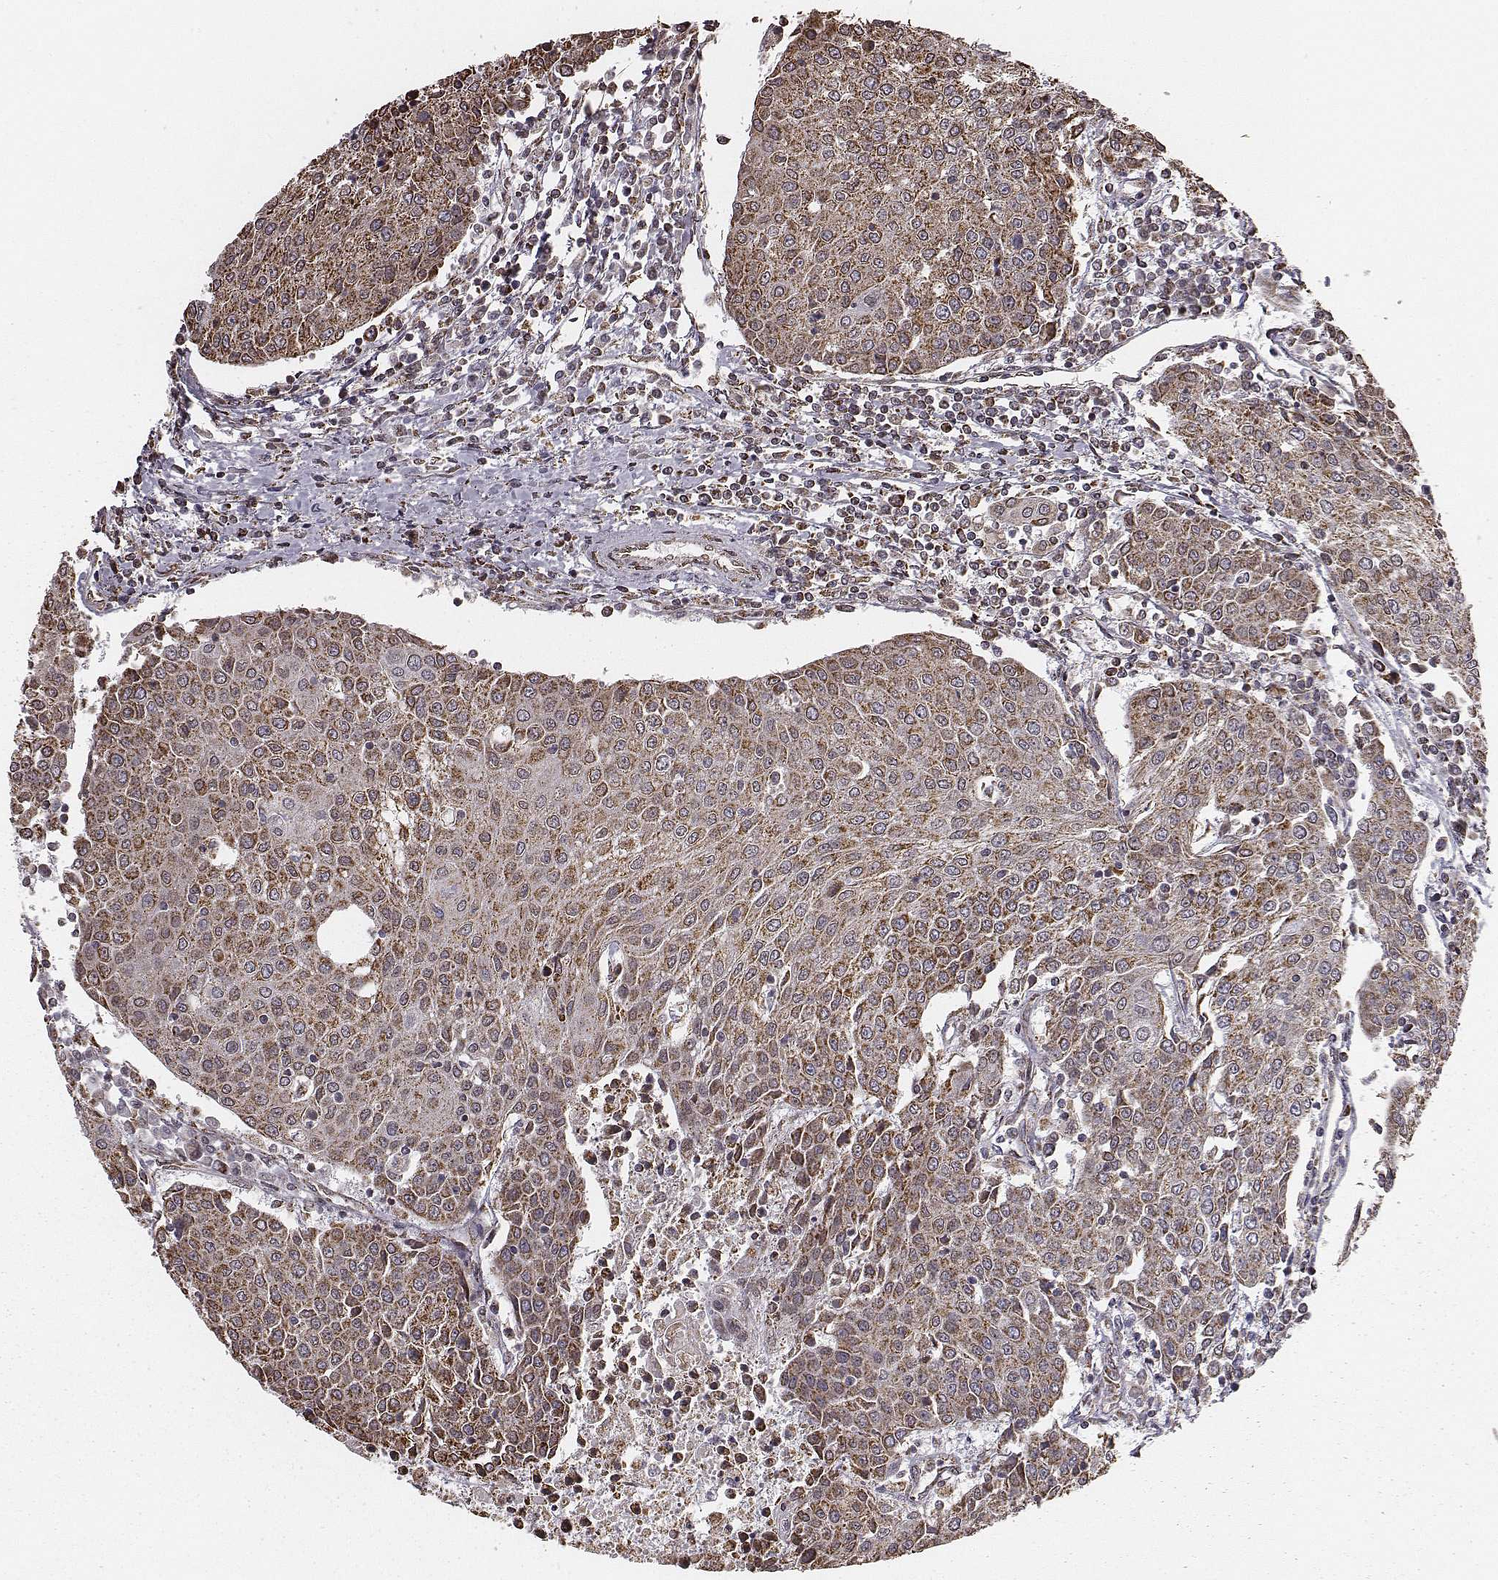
{"staining": {"intensity": "moderate", "quantity": ">75%", "location": "cytoplasmic/membranous"}, "tissue": "urothelial cancer", "cell_type": "Tumor cells", "image_type": "cancer", "snomed": [{"axis": "morphology", "description": "Urothelial carcinoma, High grade"}, {"axis": "topography", "description": "Urinary bladder"}], "caption": "Urothelial cancer stained with immunohistochemistry (IHC) exhibits moderate cytoplasmic/membranous staining in approximately >75% of tumor cells.", "gene": "ACOT2", "patient": {"sex": "female", "age": 85}}